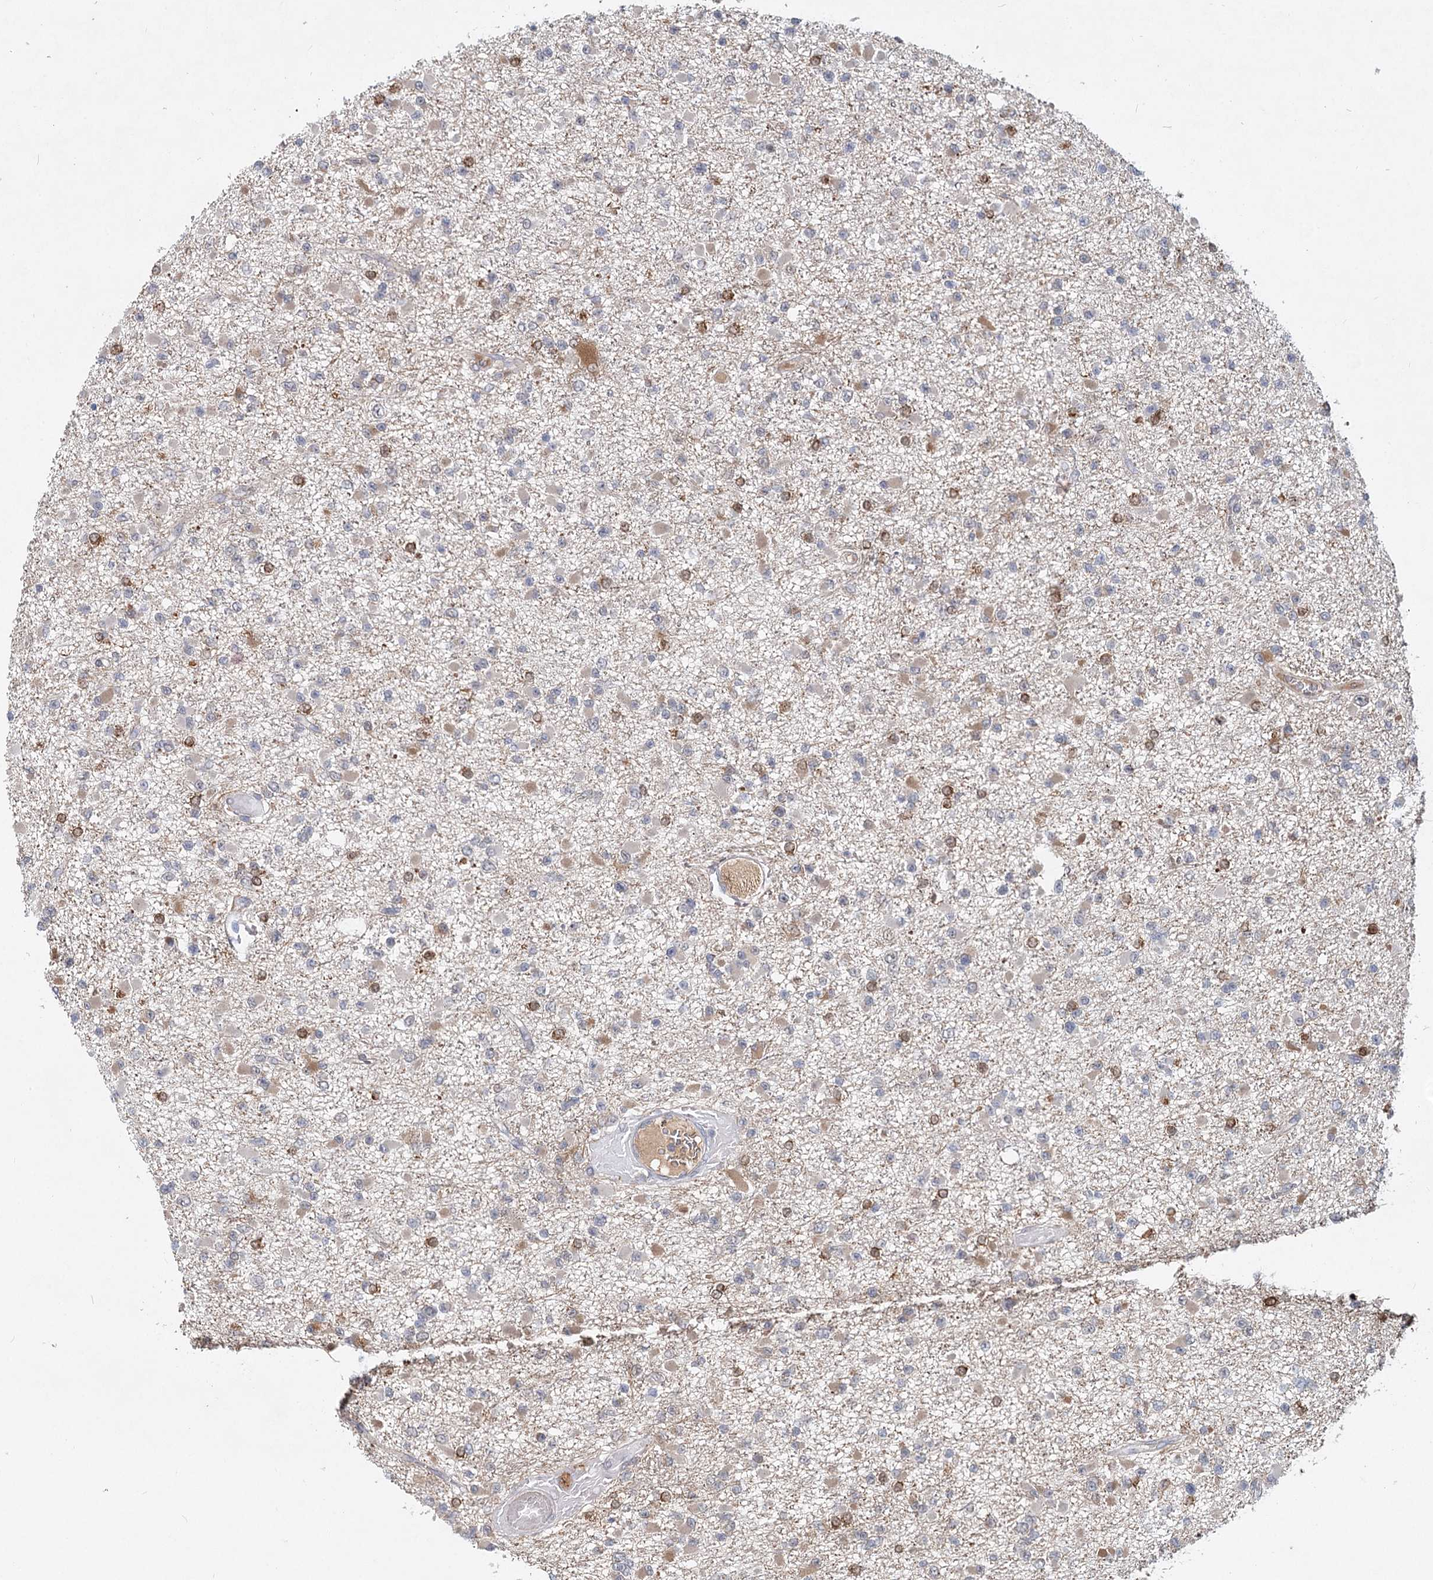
{"staining": {"intensity": "moderate", "quantity": "<25%", "location": "cytoplasmic/membranous"}, "tissue": "glioma", "cell_type": "Tumor cells", "image_type": "cancer", "snomed": [{"axis": "morphology", "description": "Glioma, malignant, Low grade"}, {"axis": "topography", "description": "Brain"}], "caption": "Moderate cytoplasmic/membranous staining for a protein is appreciated in about <25% of tumor cells of malignant low-grade glioma using IHC.", "gene": "AP3B1", "patient": {"sex": "female", "age": 22}}